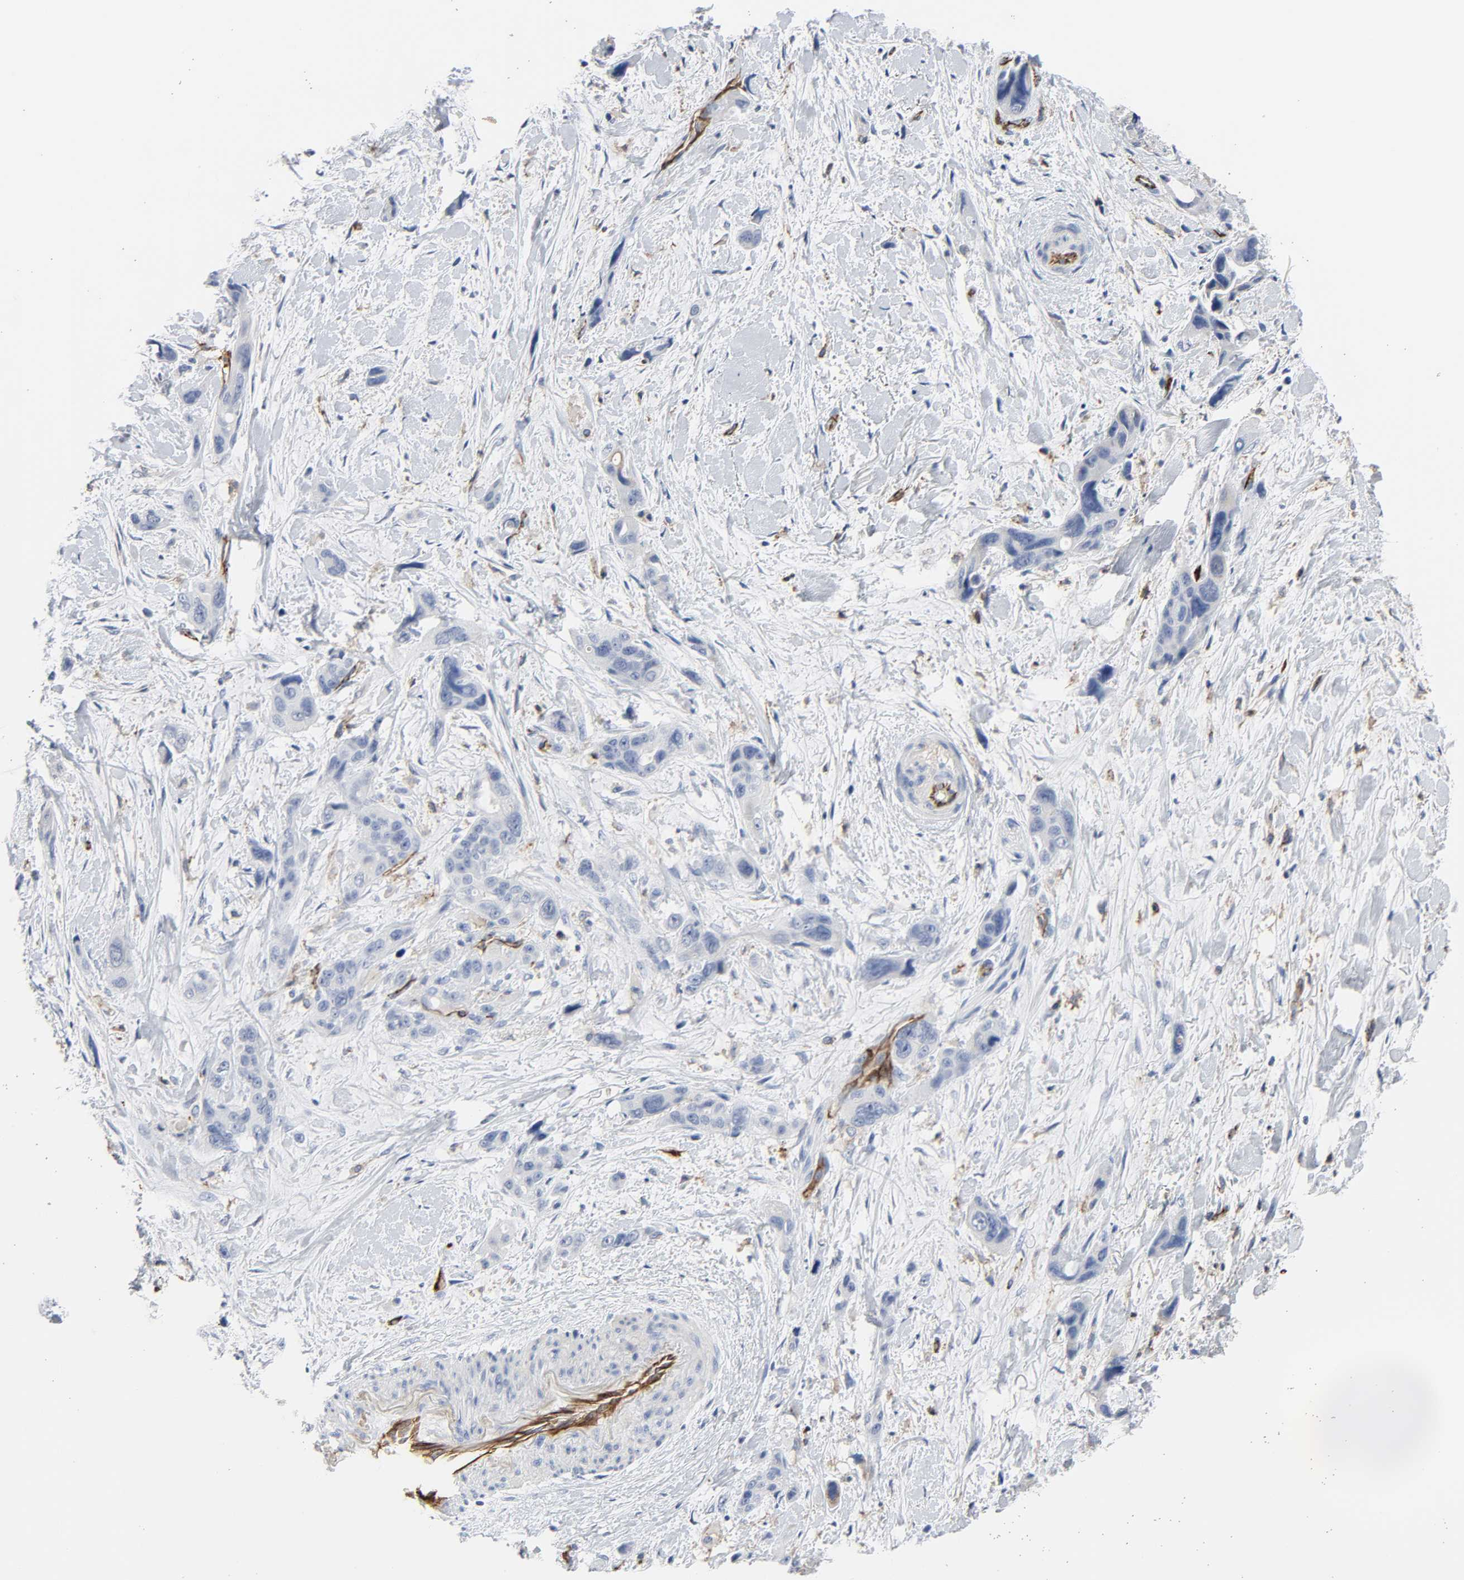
{"staining": {"intensity": "negative", "quantity": "none", "location": "none"}, "tissue": "pancreatic cancer", "cell_type": "Tumor cells", "image_type": "cancer", "snomed": [{"axis": "morphology", "description": "Adenocarcinoma, NOS"}, {"axis": "topography", "description": "Pancreas"}], "caption": "DAB (3,3'-diaminobenzidine) immunohistochemical staining of human adenocarcinoma (pancreatic) shows no significant expression in tumor cells. (Stains: DAB (3,3'-diaminobenzidine) immunohistochemistry with hematoxylin counter stain, Microscopy: brightfield microscopy at high magnification).", "gene": "PECAM1", "patient": {"sex": "male", "age": 46}}